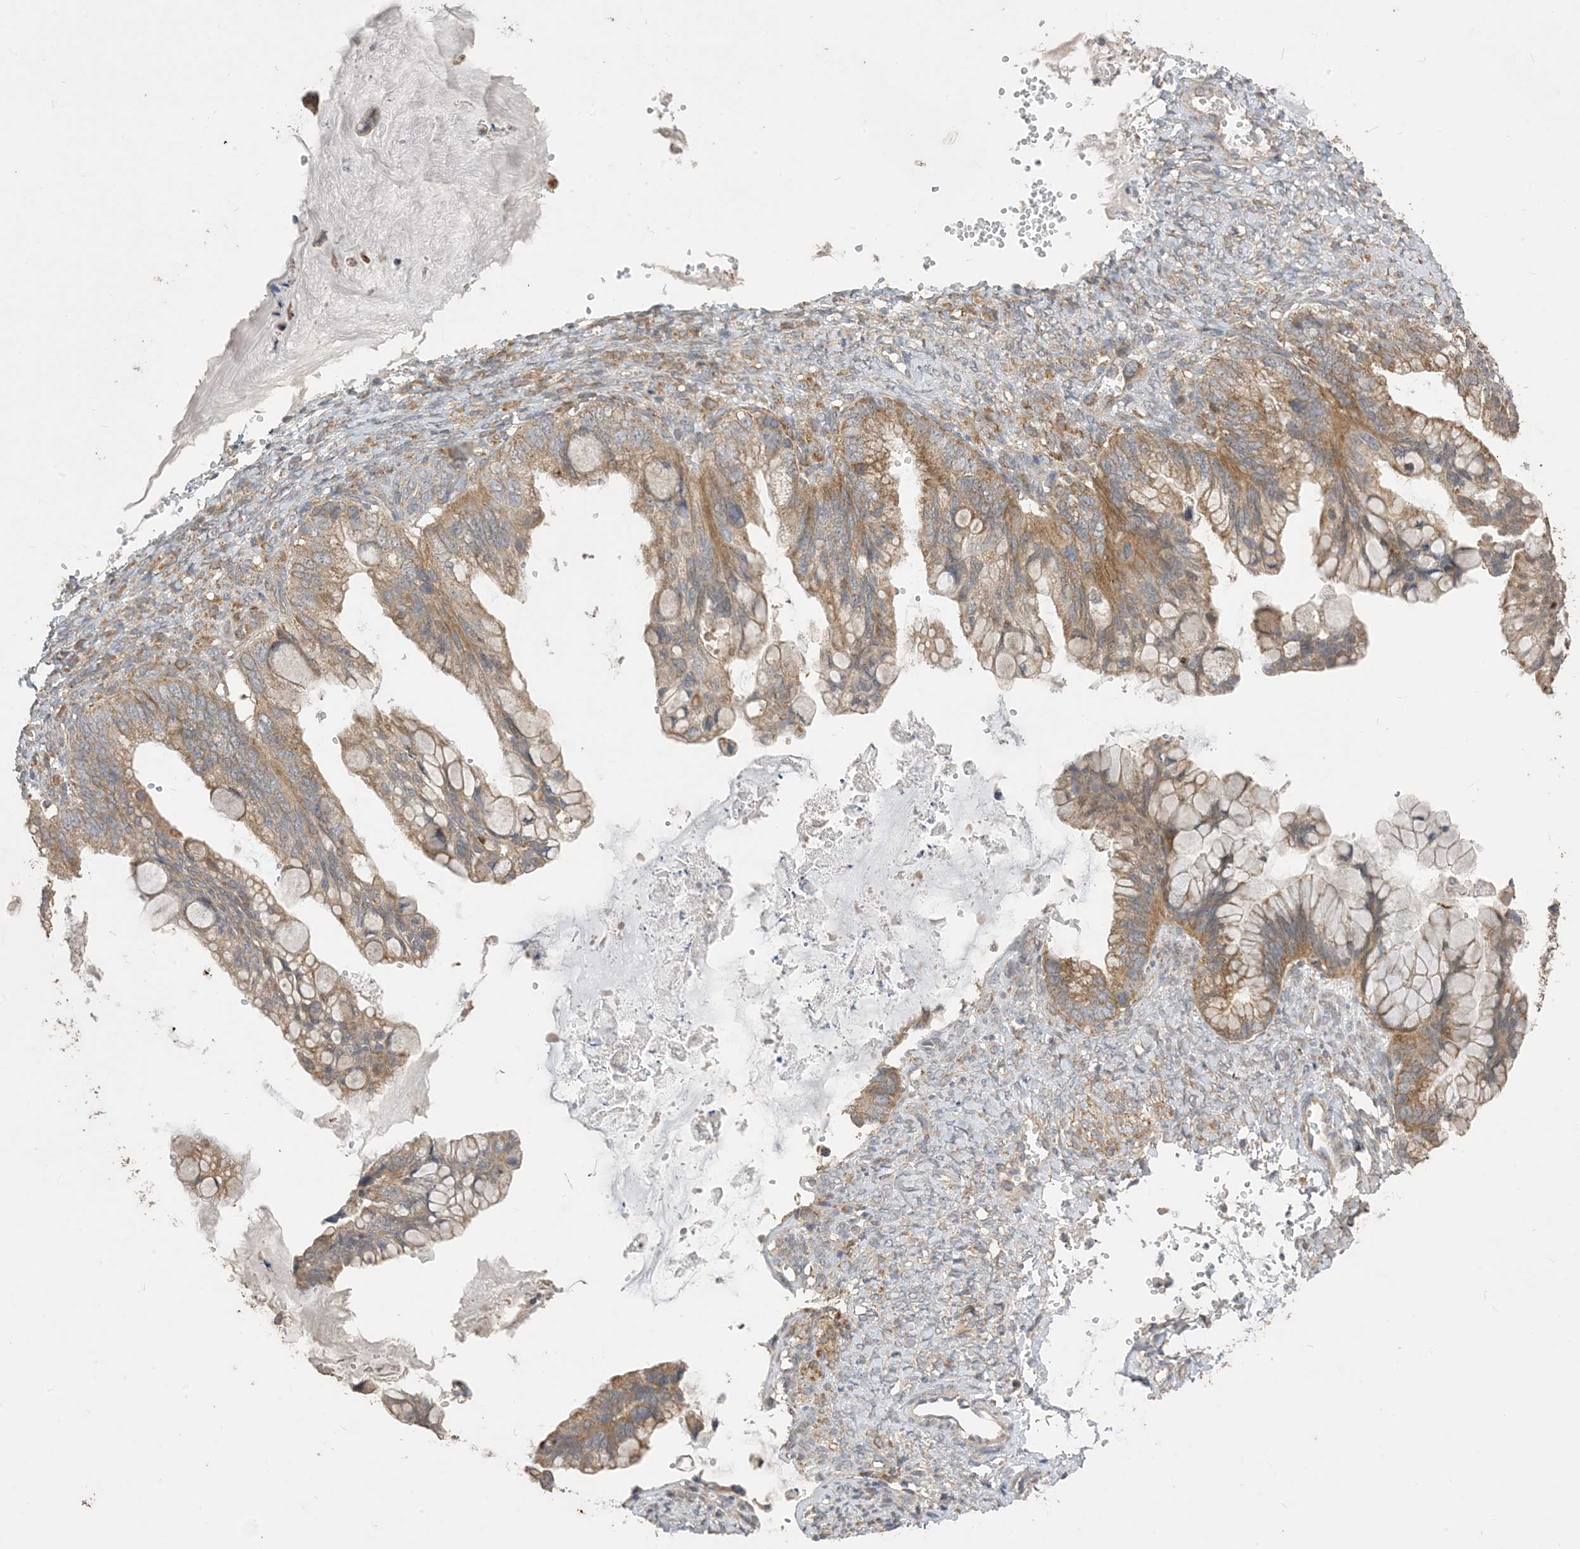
{"staining": {"intensity": "strong", "quantity": ">75%", "location": "cytoplasmic/membranous"}, "tissue": "ovarian cancer", "cell_type": "Tumor cells", "image_type": "cancer", "snomed": [{"axis": "morphology", "description": "Cystadenocarcinoma, mucinous, NOS"}, {"axis": "topography", "description": "Ovary"}], "caption": "Immunohistochemistry (IHC) micrograph of human ovarian cancer stained for a protein (brown), which displays high levels of strong cytoplasmic/membranous positivity in approximately >75% of tumor cells.", "gene": "SIRT3", "patient": {"sex": "female", "age": 36}}